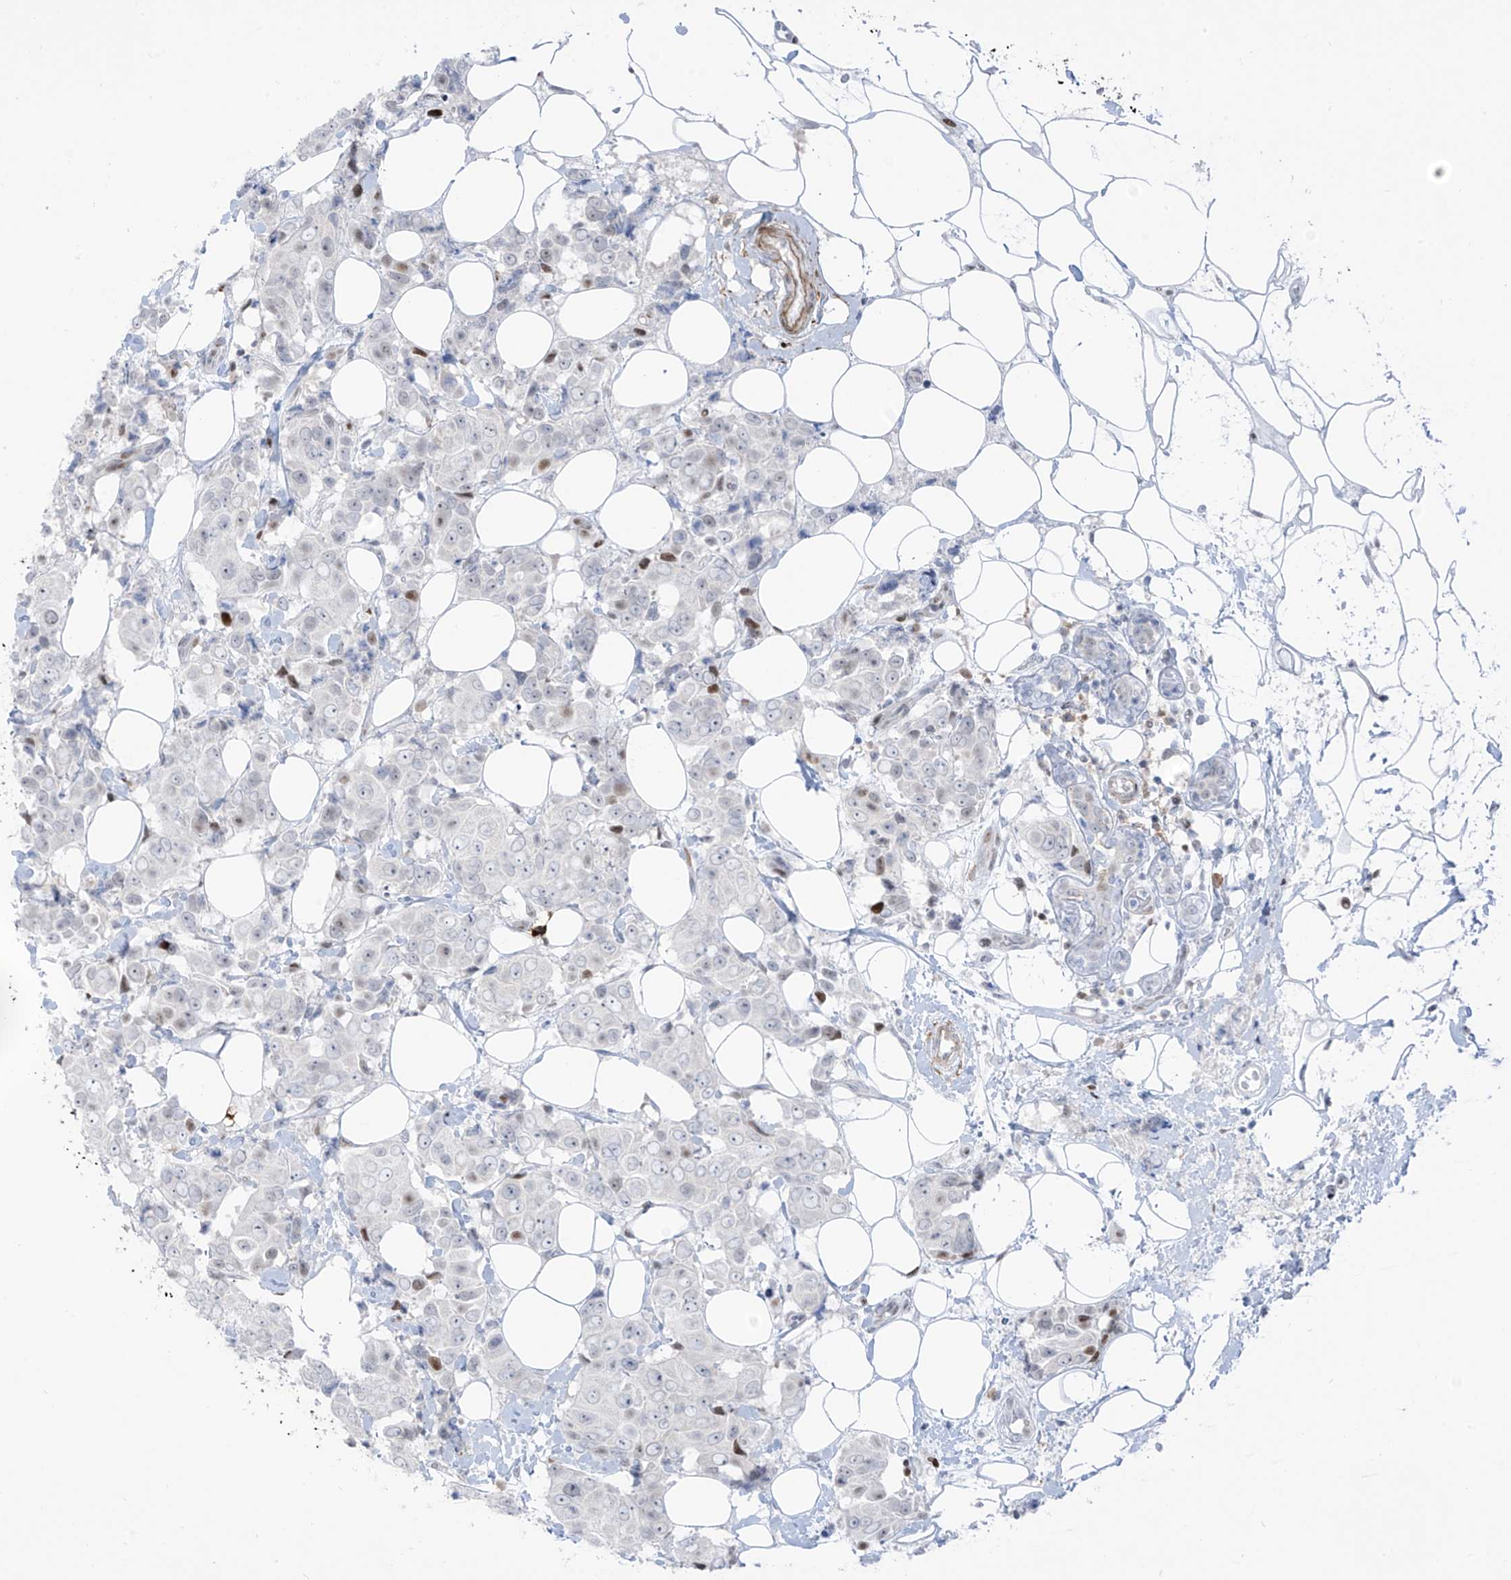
{"staining": {"intensity": "negative", "quantity": "none", "location": "none"}, "tissue": "breast cancer", "cell_type": "Tumor cells", "image_type": "cancer", "snomed": [{"axis": "morphology", "description": "Normal tissue, NOS"}, {"axis": "morphology", "description": "Duct carcinoma"}, {"axis": "topography", "description": "Breast"}], "caption": "High power microscopy micrograph of an immunohistochemistry photomicrograph of breast cancer, revealing no significant positivity in tumor cells. (Immunohistochemistry, brightfield microscopy, high magnification).", "gene": "LIN9", "patient": {"sex": "female", "age": 39}}